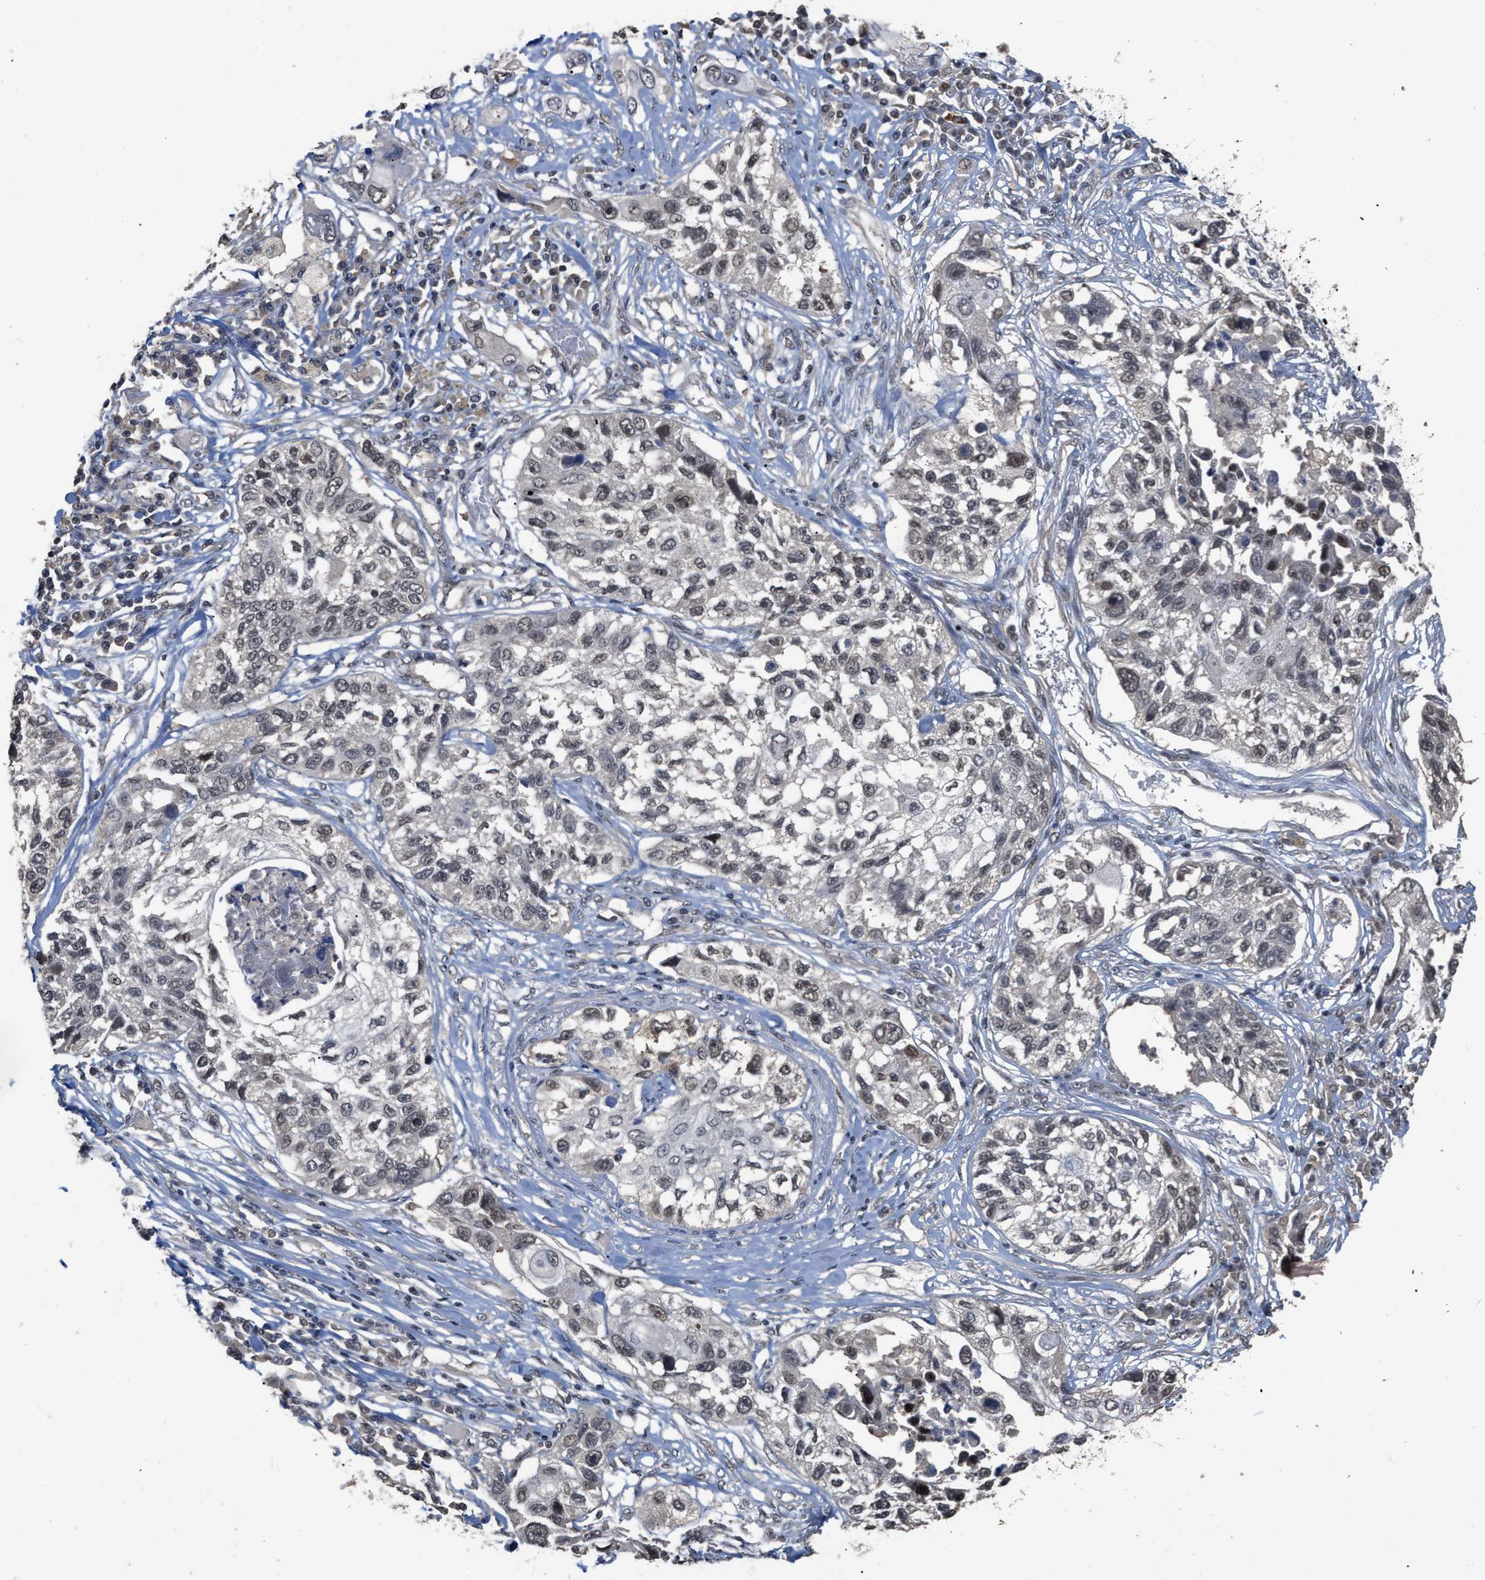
{"staining": {"intensity": "weak", "quantity": ">75%", "location": "nuclear"}, "tissue": "lung cancer", "cell_type": "Tumor cells", "image_type": "cancer", "snomed": [{"axis": "morphology", "description": "Squamous cell carcinoma, NOS"}, {"axis": "topography", "description": "Lung"}], "caption": "An image showing weak nuclear positivity in about >75% of tumor cells in lung cancer, as visualized by brown immunohistochemical staining.", "gene": "JAZF1", "patient": {"sex": "male", "age": 71}}